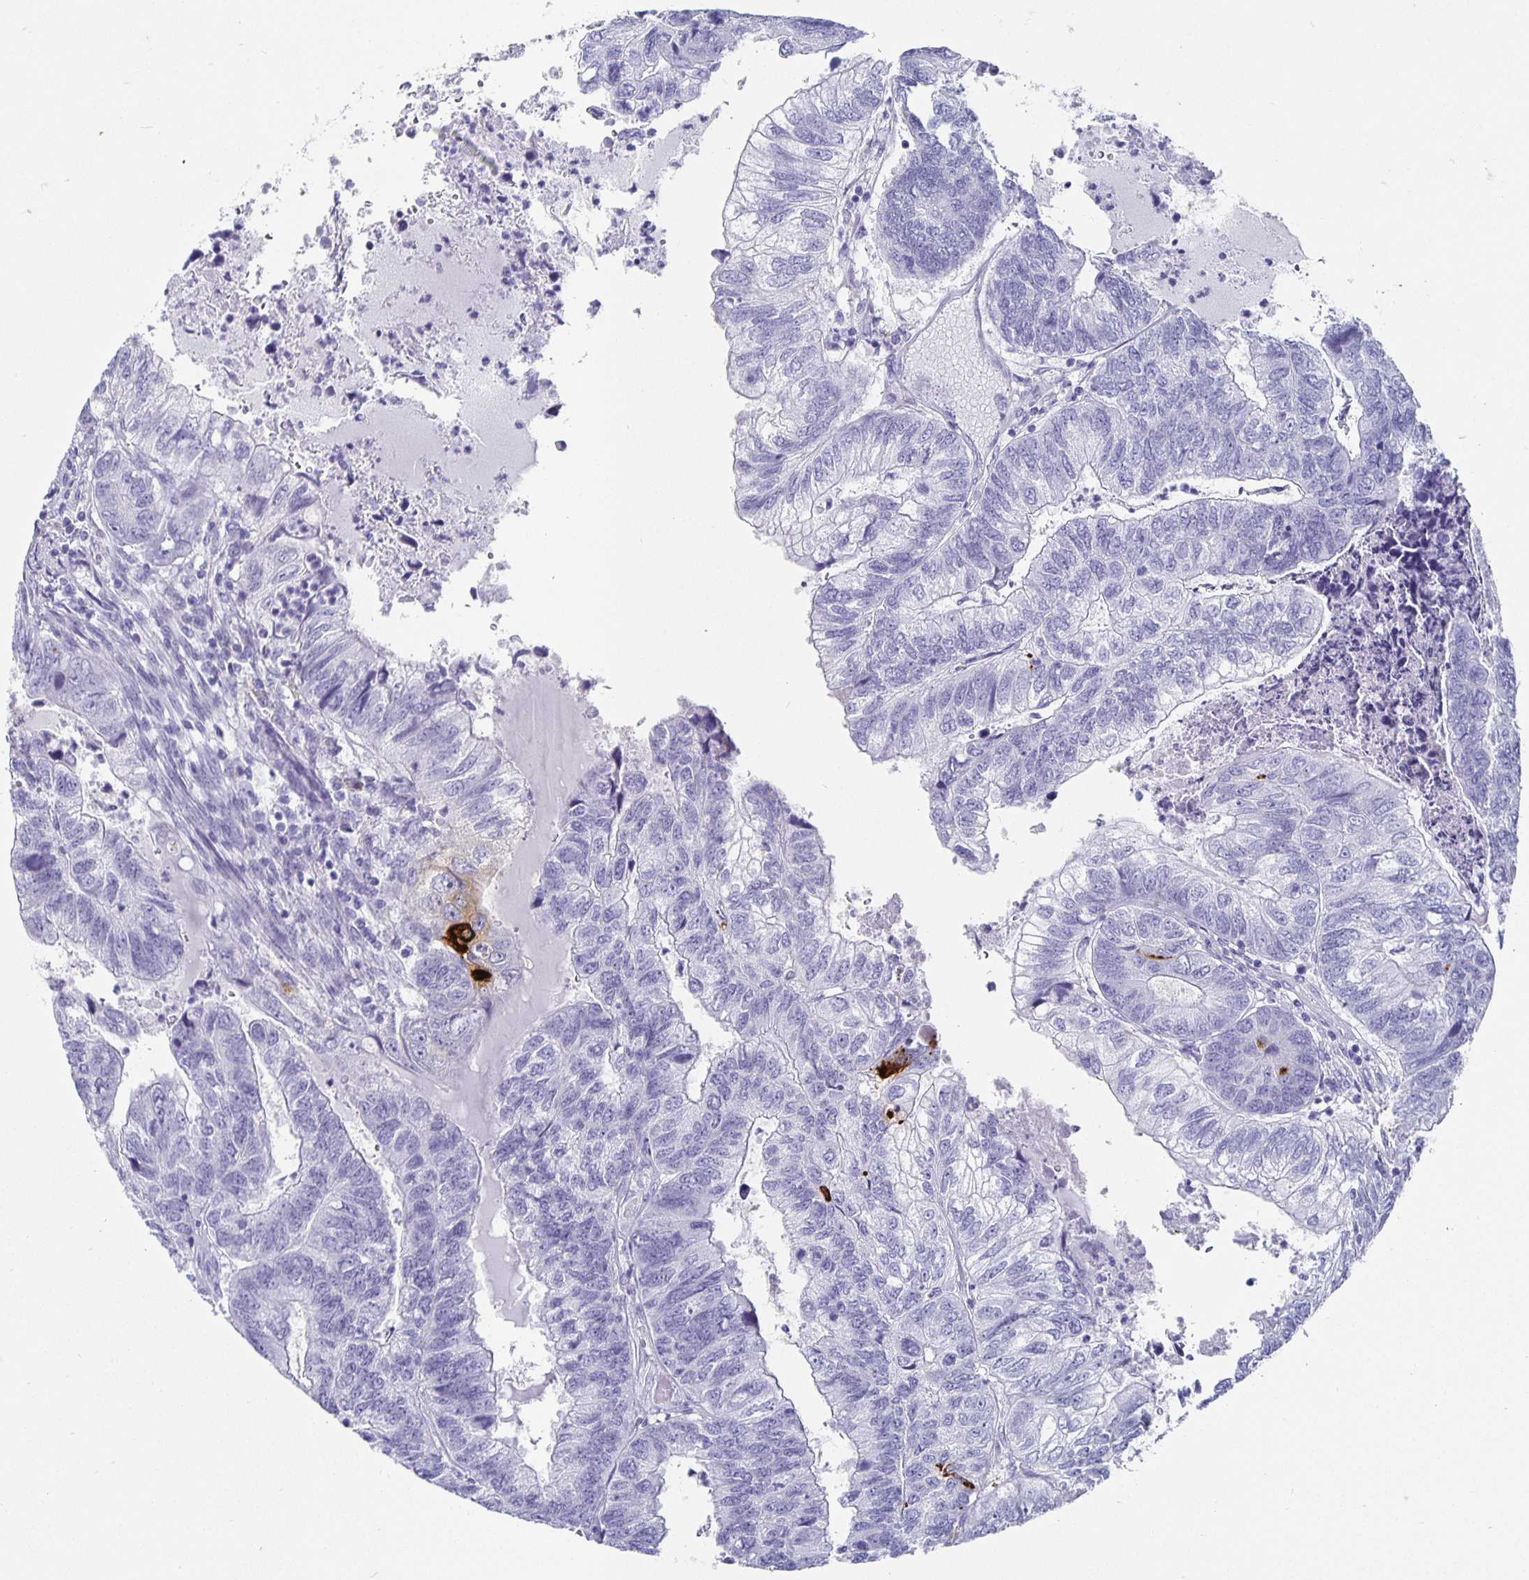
{"staining": {"intensity": "negative", "quantity": "none", "location": "none"}, "tissue": "colorectal cancer", "cell_type": "Tumor cells", "image_type": "cancer", "snomed": [{"axis": "morphology", "description": "Adenocarcinoma, NOS"}, {"axis": "topography", "description": "Colon"}], "caption": "Immunohistochemistry (IHC) image of neoplastic tissue: colorectal cancer (adenocarcinoma) stained with DAB (3,3'-diaminobenzidine) displays no significant protein staining in tumor cells. Brightfield microscopy of immunohistochemistry stained with DAB (brown) and hematoxylin (blue), captured at high magnification.", "gene": "CHGA", "patient": {"sex": "female", "age": 67}}